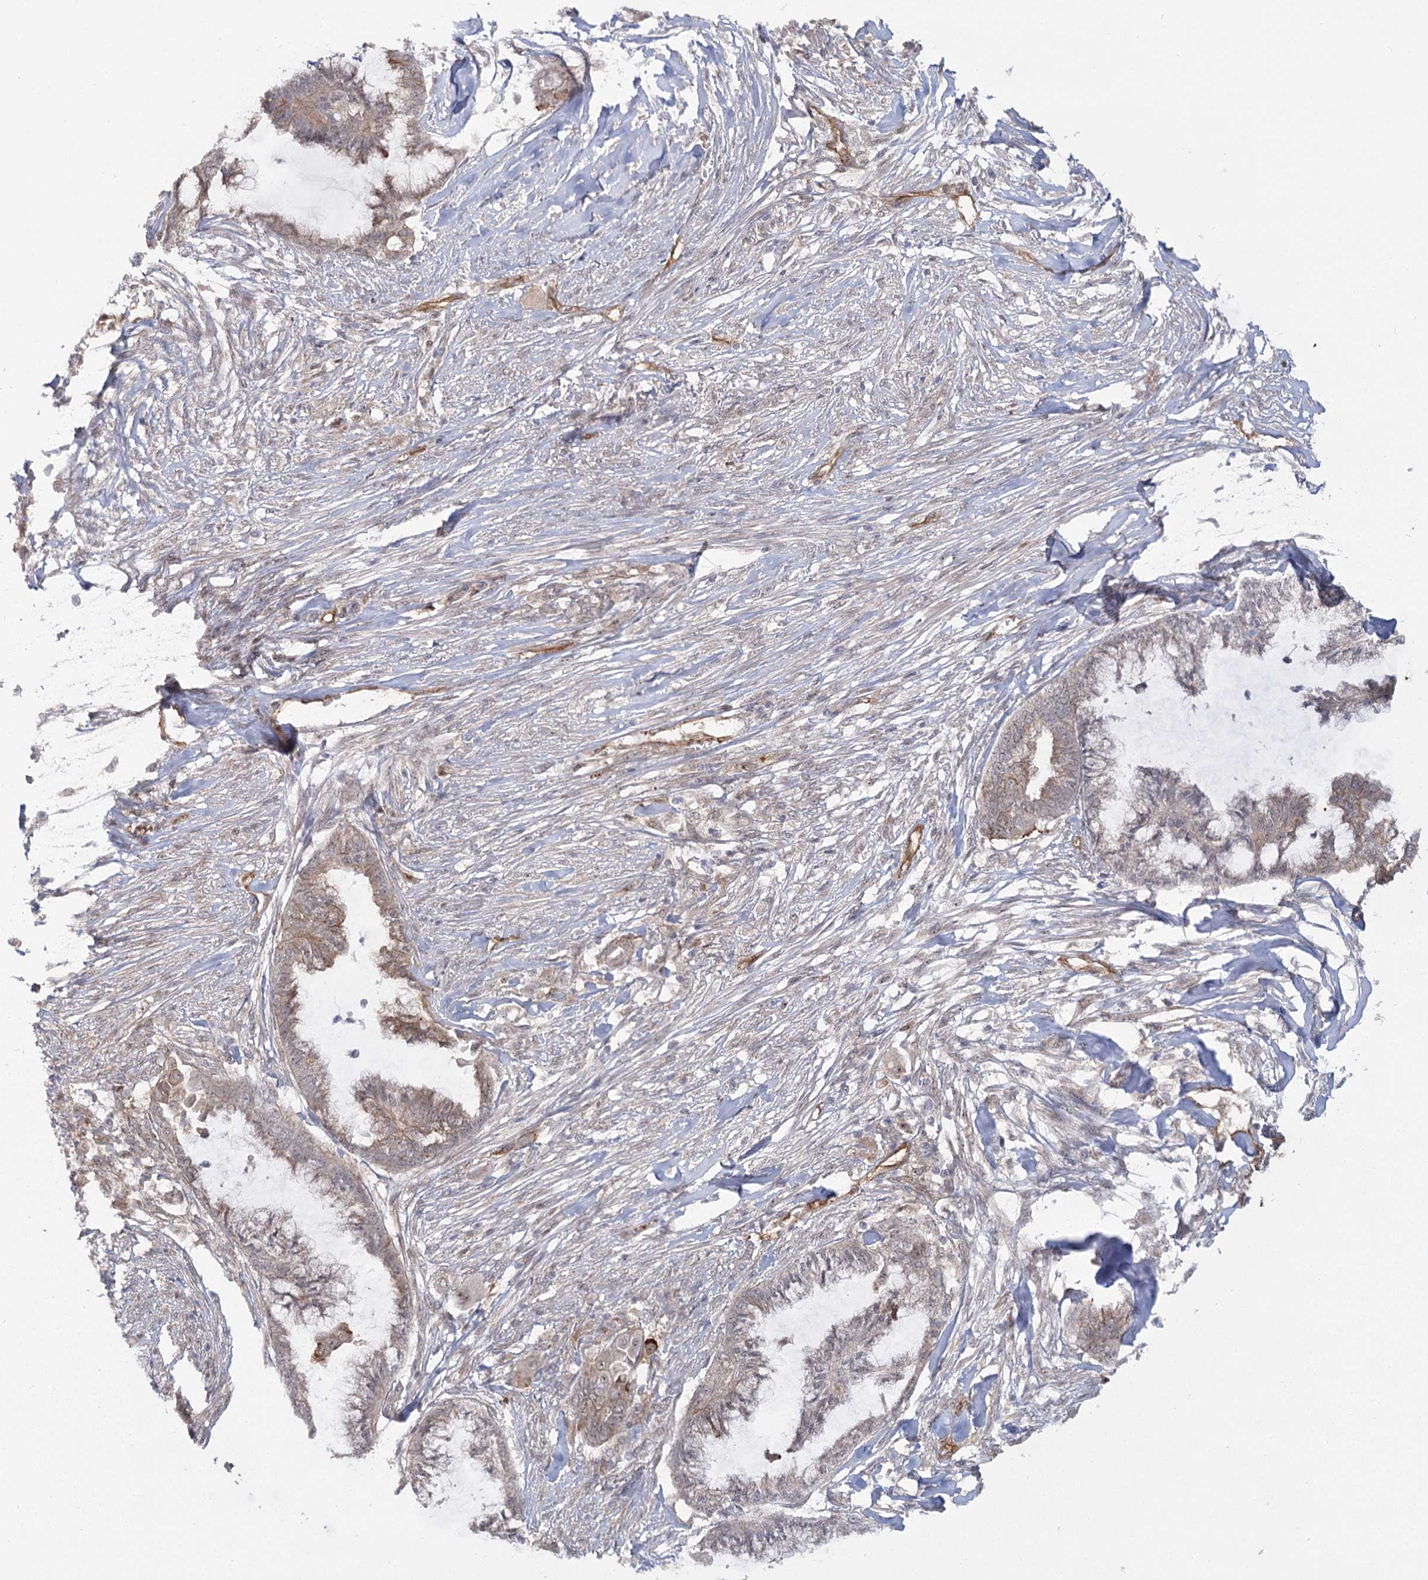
{"staining": {"intensity": "negative", "quantity": "none", "location": "none"}, "tissue": "endometrial cancer", "cell_type": "Tumor cells", "image_type": "cancer", "snomed": [{"axis": "morphology", "description": "Adenocarcinoma, NOS"}, {"axis": "topography", "description": "Endometrium"}], "caption": "Tumor cells are negative for protein expression in human endometrial cancer (adenocarcinoma).", "gene": "RPP14", "patient": {"sex": "female", "age": 86}}